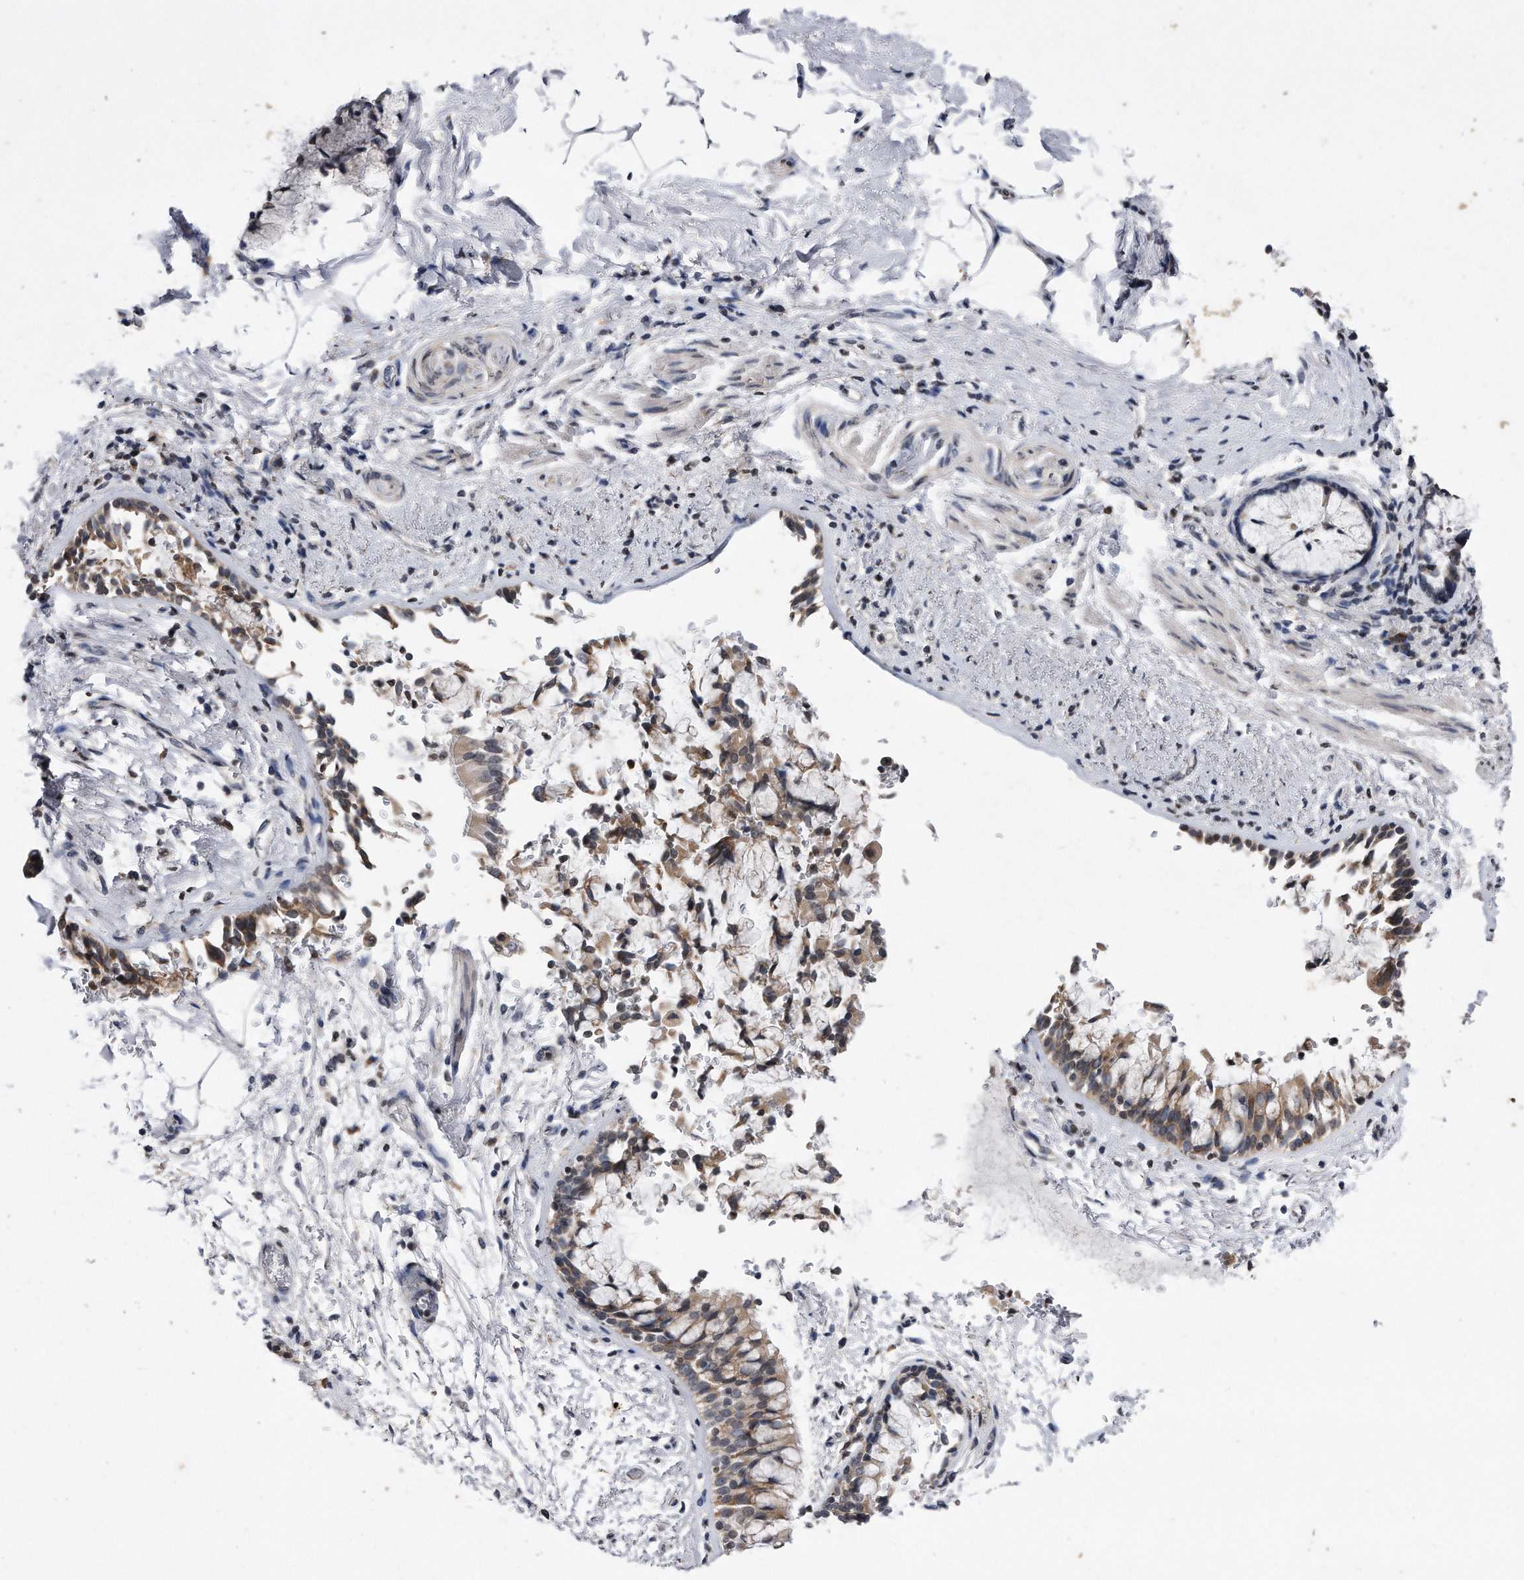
{"staining": {"intensity": "weak", "quantity": ">75%", "location": "cytoplasmic/membranous"}, "tissue": "bronchus", "cell_type": "Respiratory epithelial cells", "image_type": "normal", "snomed": [{"axis": "morphology", "description": "Normal tissue, NOS"}, {"axis": "morphology", "description": "Inflammation, NOS"}, {"axis": "topography", "description": "Cartilage tissue"}, {"axis": "topography", "description": "Bronchus"}, {"axis": "topography", "description": "Lung"}], "caption": "Respiratory epithelial cells reveal low levels of weak cytoplasmic/membranous staining in approximately >75% of cells in unremarkable bronchus. Immunohistochemistry stains the protein of interest in brown and the nuclei are stained blue.", "gene": "DAB1", "patient": {"sex": "female", "age": 64}}